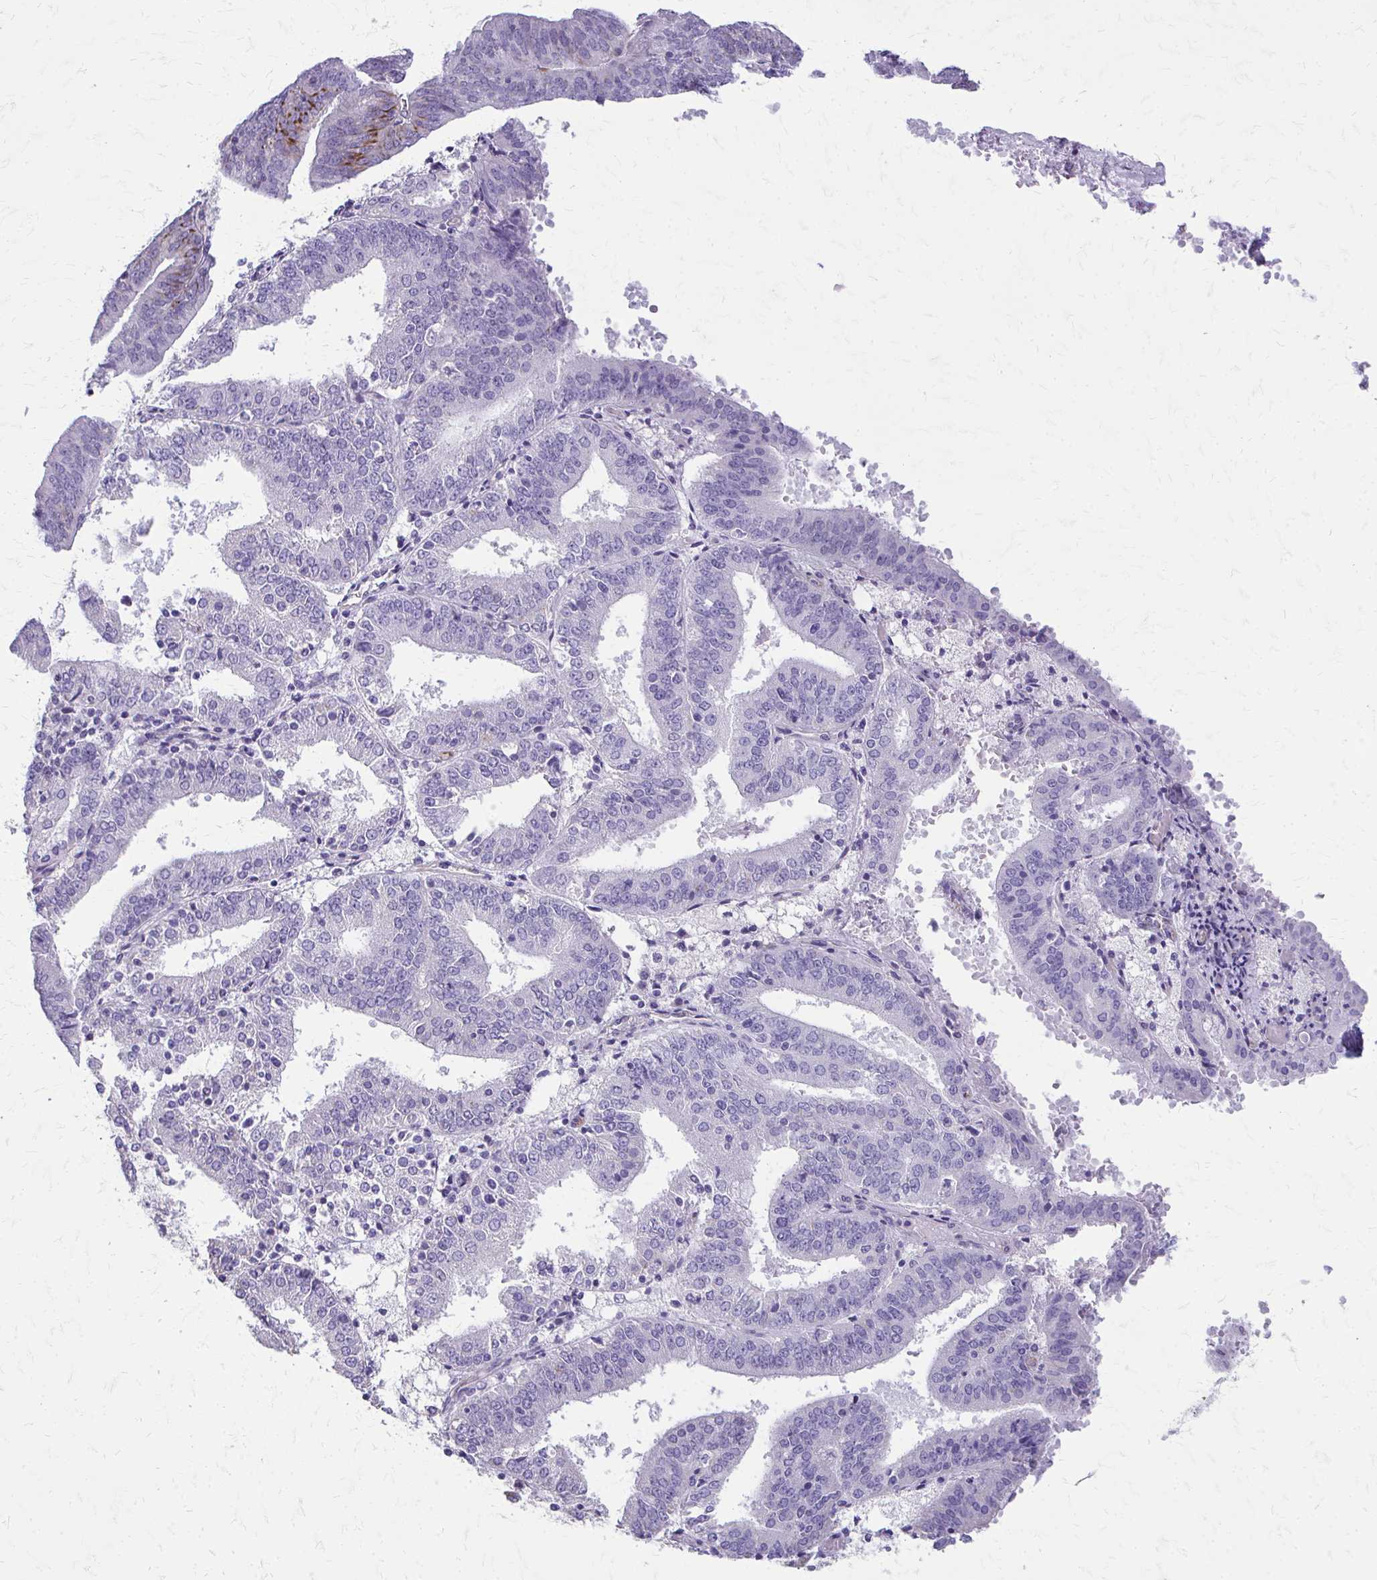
{"staining": {"intensity": "negative", "quantity": "none", "location": "none"}, "tissue": "endometrial cancer", "cell_type": "Tumor cells", "image_type": "cancer", "snomed": [{"axis": "morphology", "description": "Adenocarcinoma, NOS"}, {"axis": "topography", "description": "Endometrium"}], "caption": "There is no significant positivity in tumor cells of adenocarcinoma (endometrial).", "gene": "TRIM6", "patient": {"sex": "female", "age": 63}}